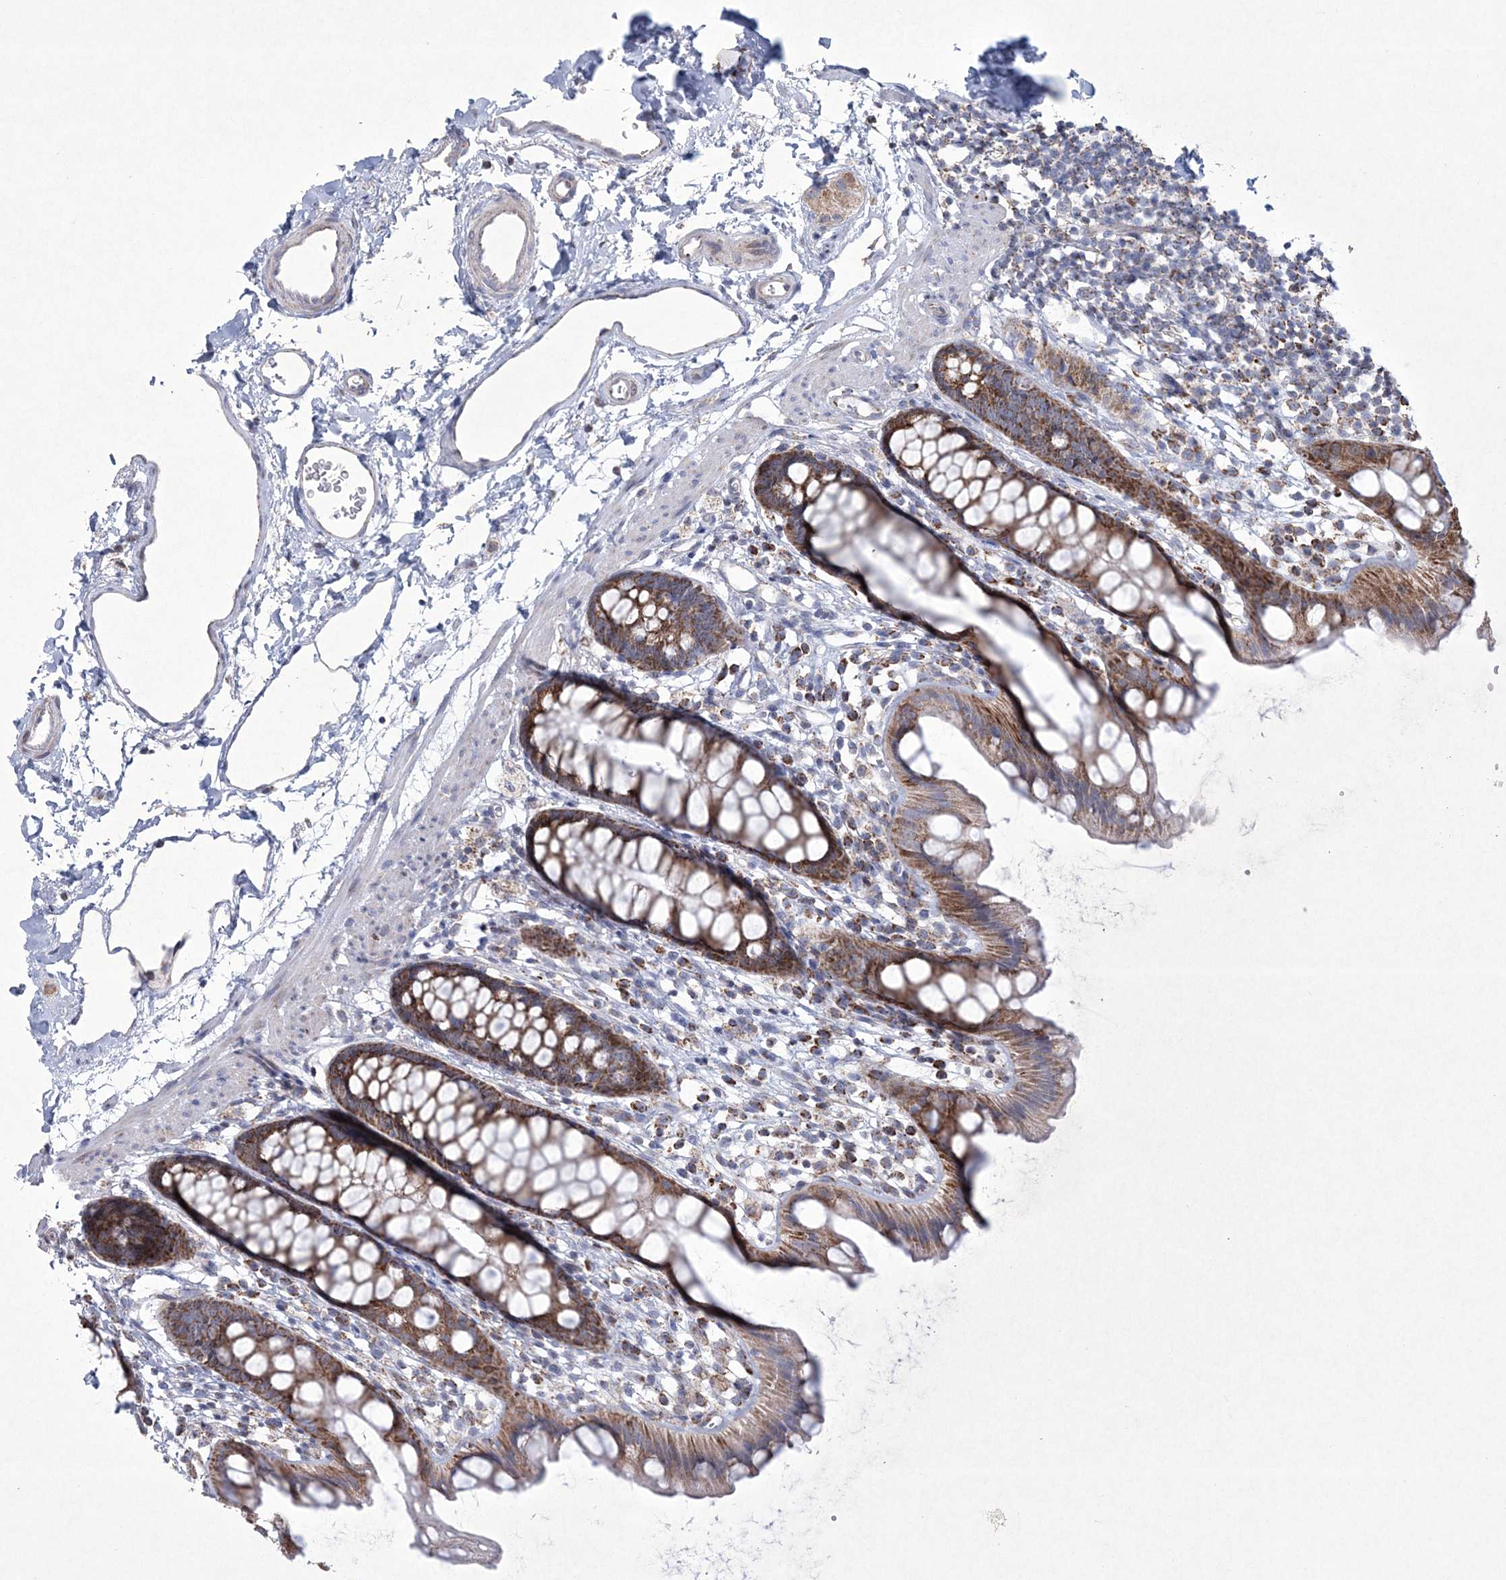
{"staining": {"intensity": "moderate", "quantity": ">75%", "location": "cytoplasmic/membranous"}, "tissue": "rectum", "cell_type": "Glandular cells", "image_type": "normal", "snomed": [{"axis": "morphology", "description": "Normal tissue, NOS"}, {"axis": "topography", "description": "Rectum"}], "caption": "A photomicrograph of human rectum stained for a protein shows moderate cytoplasmic/membranous brown staining in glandular cells.", "gene": "CES4A", "patient": {"sex": "female", "age": 65}}